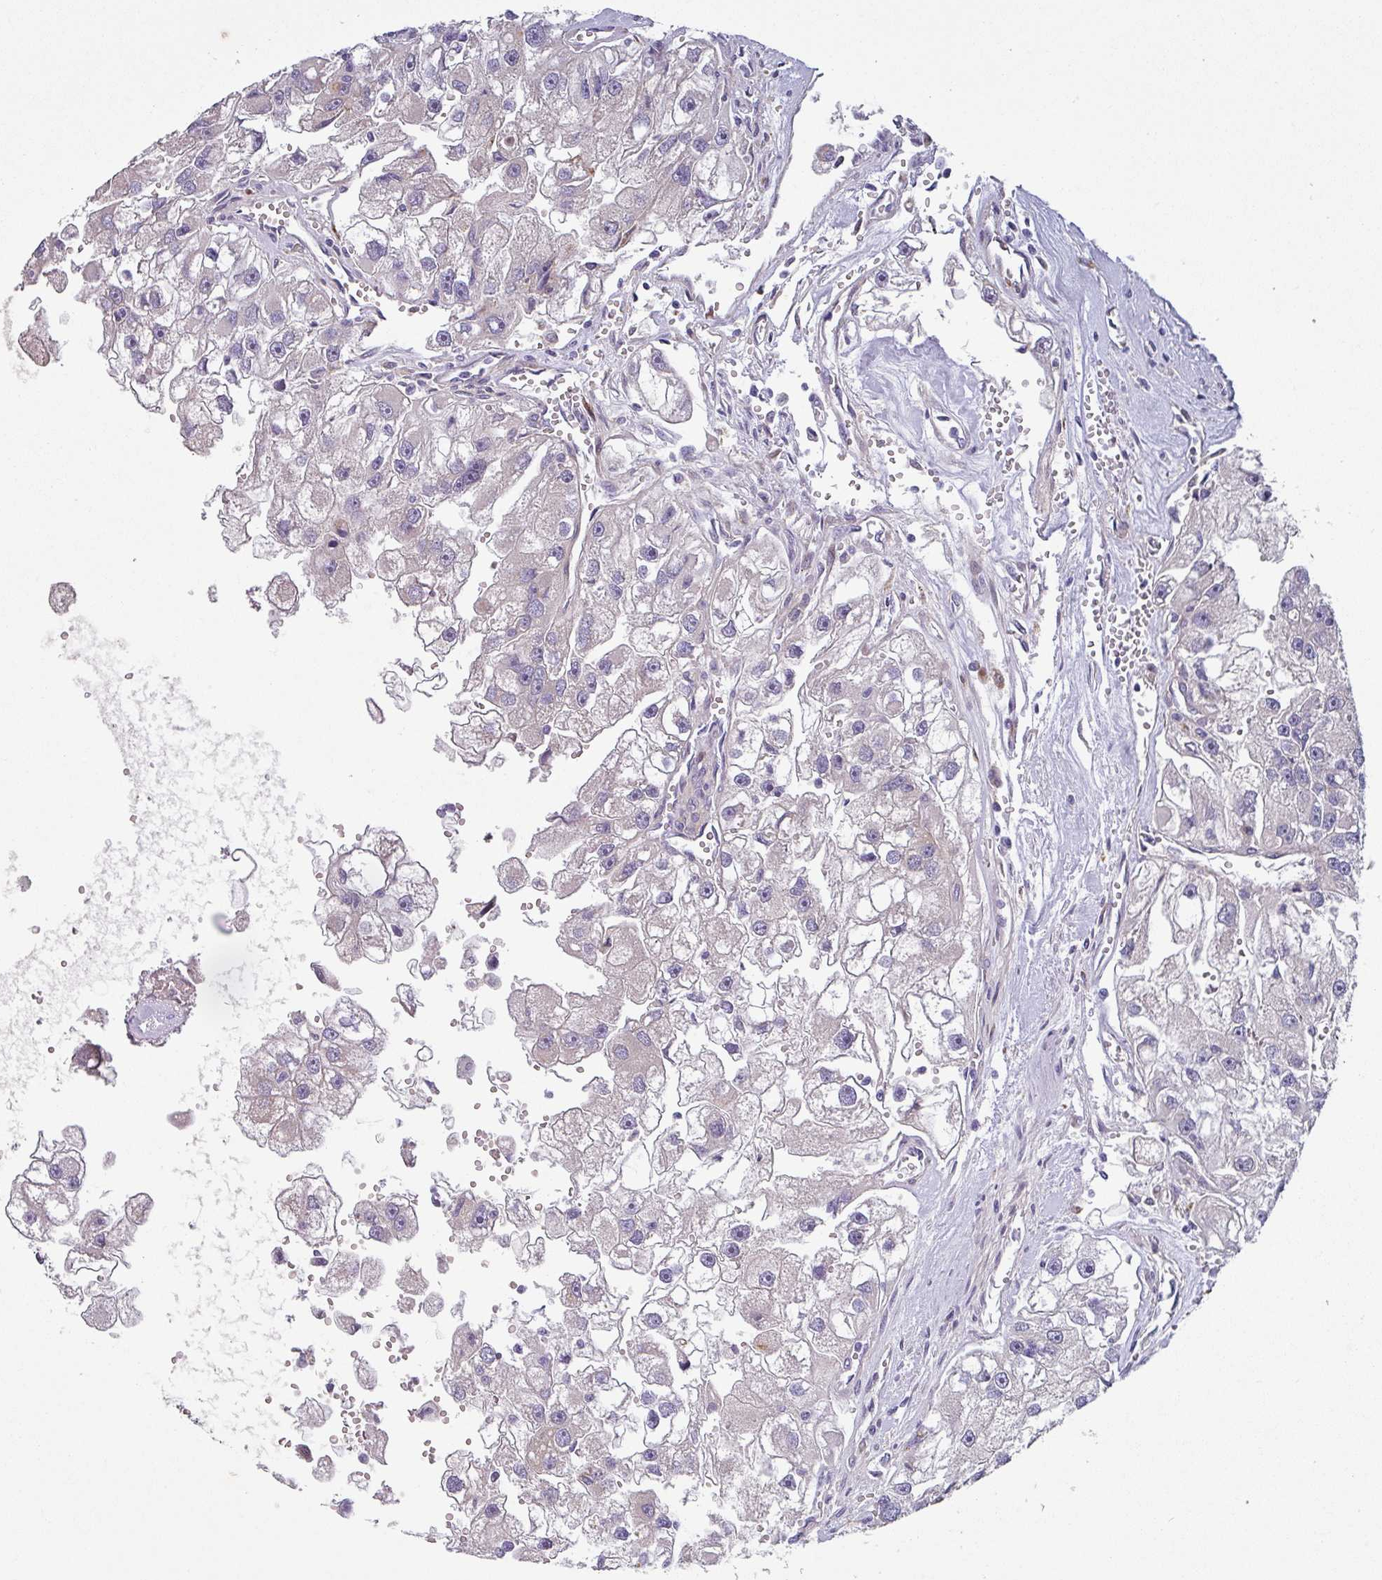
{"staining": {"intensity": "negative", "quantity": "none", "location": "none"}, "tissue": "renal cancer", "cell_type": "Tumor cells", "image_type": "cancer", "snomed": [{"axis": "morphology", "description": "Adenocarcinoma, NOS"}, {"axis": "topography", "description": "Kidney"}], "caption": "Immunohistochemistry (IHC) of renal cancer (adenocarcinoma) exhibits no positivity in tumor cells.", "gene": "KLHL3", "patient": {"sex": "male", "age": 63}}